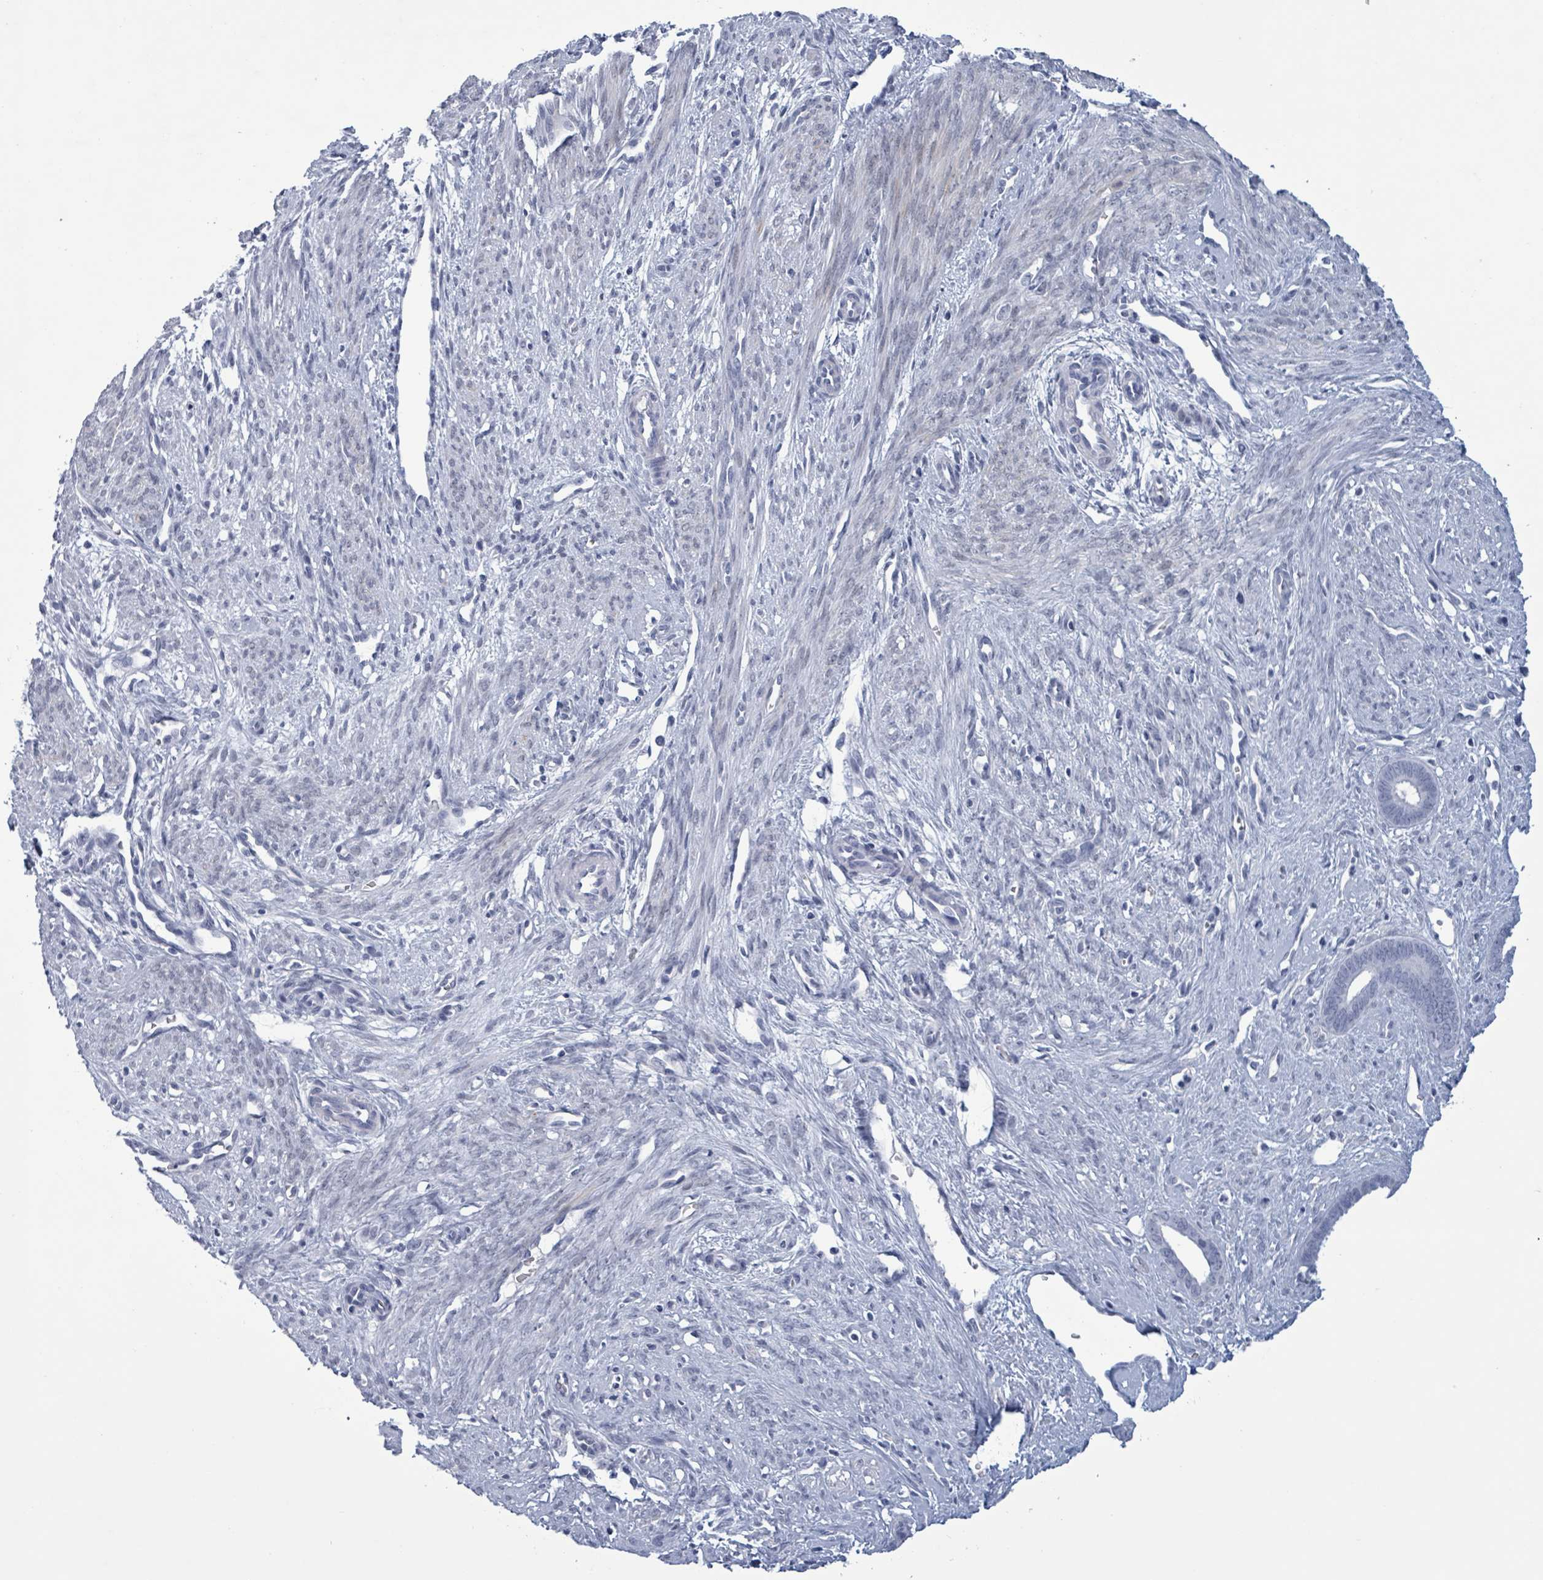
{"staining": {"intensity": "negative", "quantity": "none", "location": "none"}, "tissue": "endometrium", "cell_type": "Cells in endometrial stroma", "image_type": "normal", "snomed": [{"axis": "morphology", "description": "Normal tissue, NOS"}, {"axis": "topography", "description": "Endometrium"}], "caption": "This image is of unremarkable endometrium stained with immunohistochemistry to label a protein in brown with the nuclei are counter-stained blue. There is no staining in cells in endometrial stroma. Brightfield microscopy of immunohistochemistry (IHC) stained with DAB (brown) and hematoxylin (blue), captured at high magnification.", "gene": "ZNF771", "patient": {"sex": "female", "age": 61}}